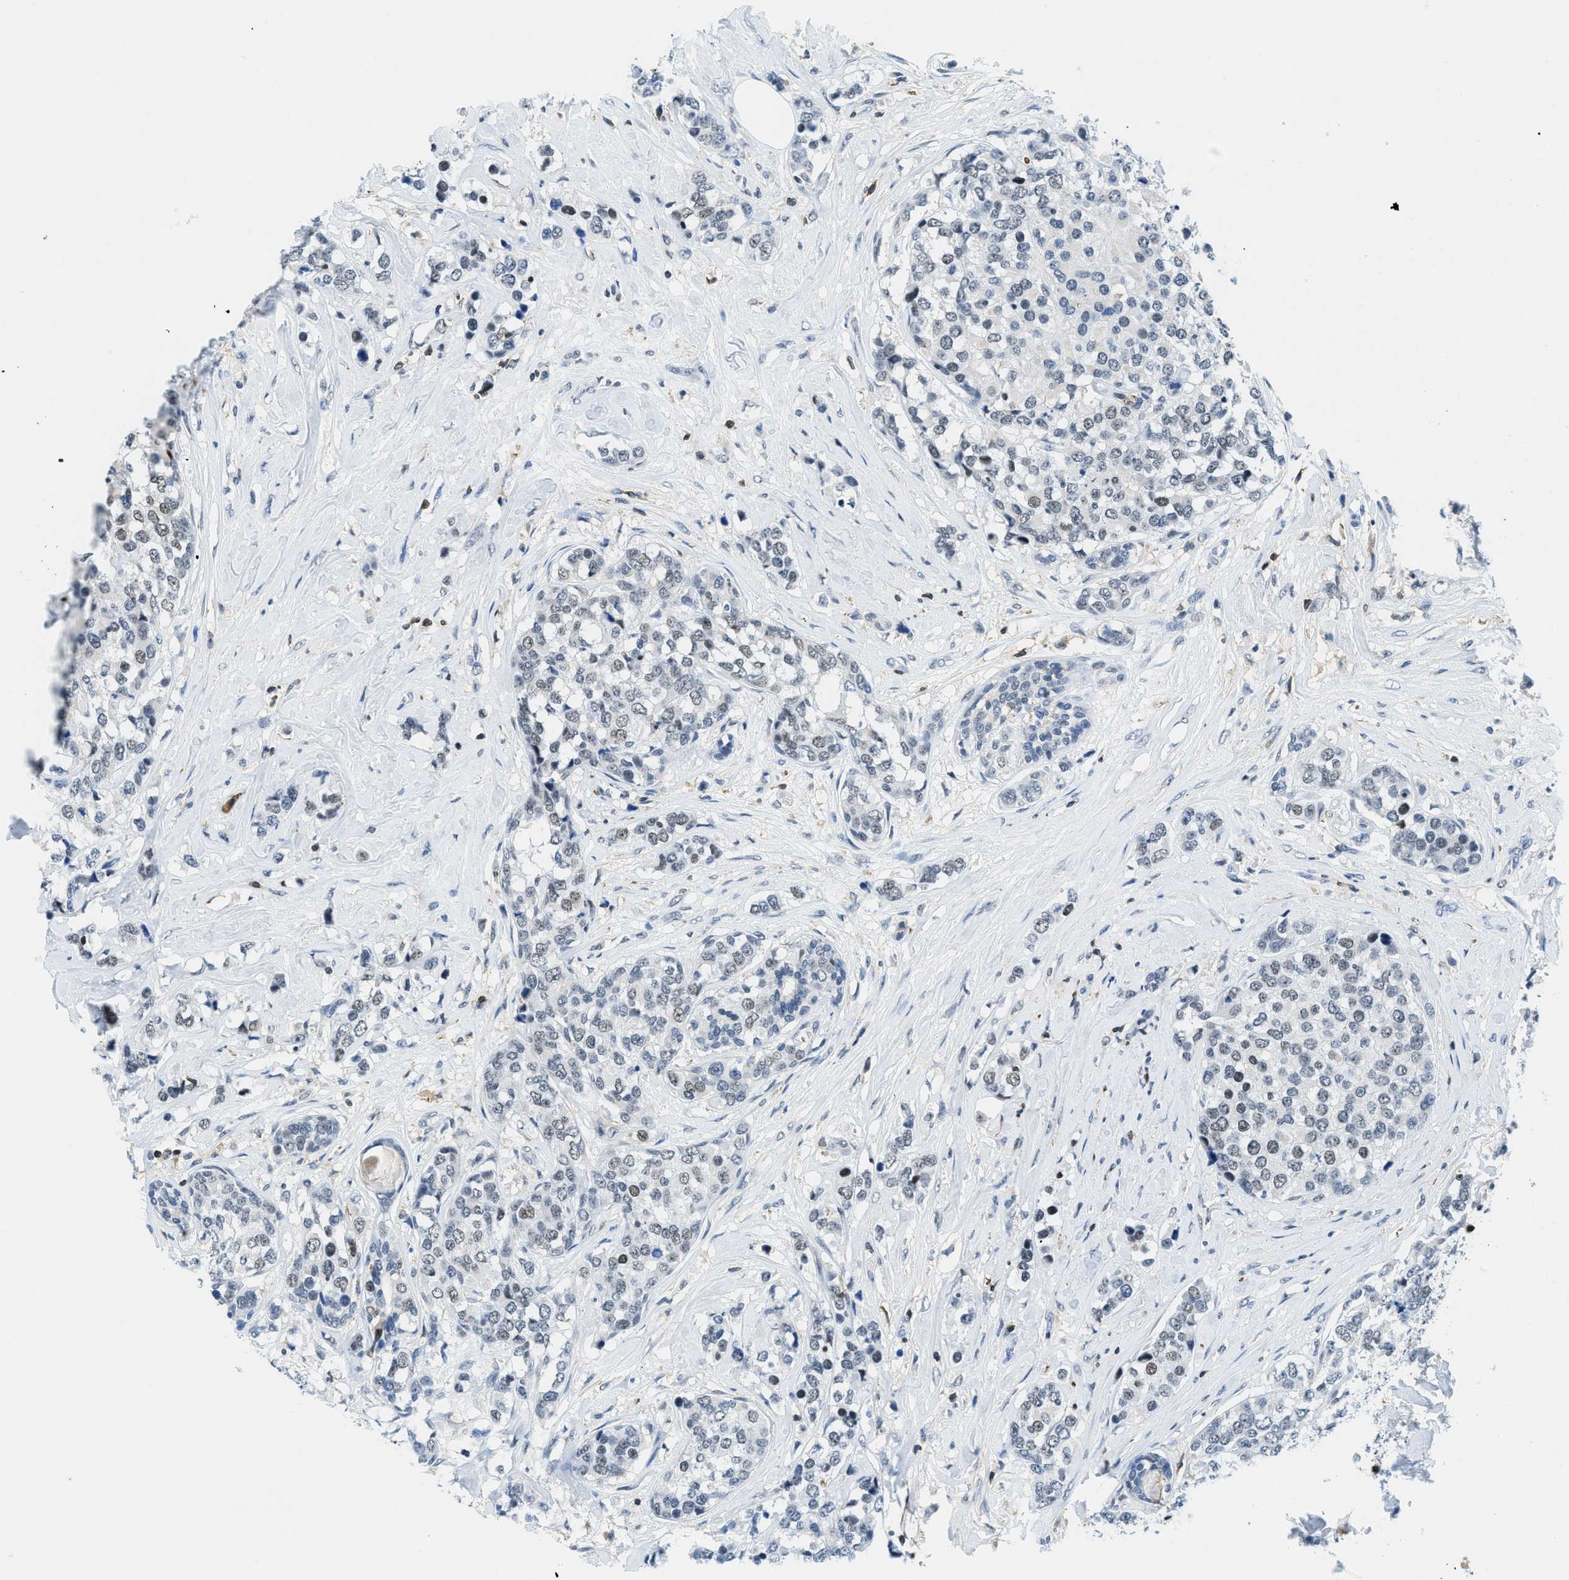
{"staining": {"intensity": "weak", "quantity": "<25%", "location": "nuclear"}, "tissue": "breast cancer", "cell_type": "Tumor cells", "image_type": "cancer", "snomed": [{"axis": "morphology", "description": "Lobular carcinoma"}, {"axis": "topography", "description": "Breast"}], "caption": "Immunohistochemistry of breast lobular carcinoma exhibits no expression in tumor cells.", "gene": "FAM151A", "patient": {"sex": "female", "age": 59}}